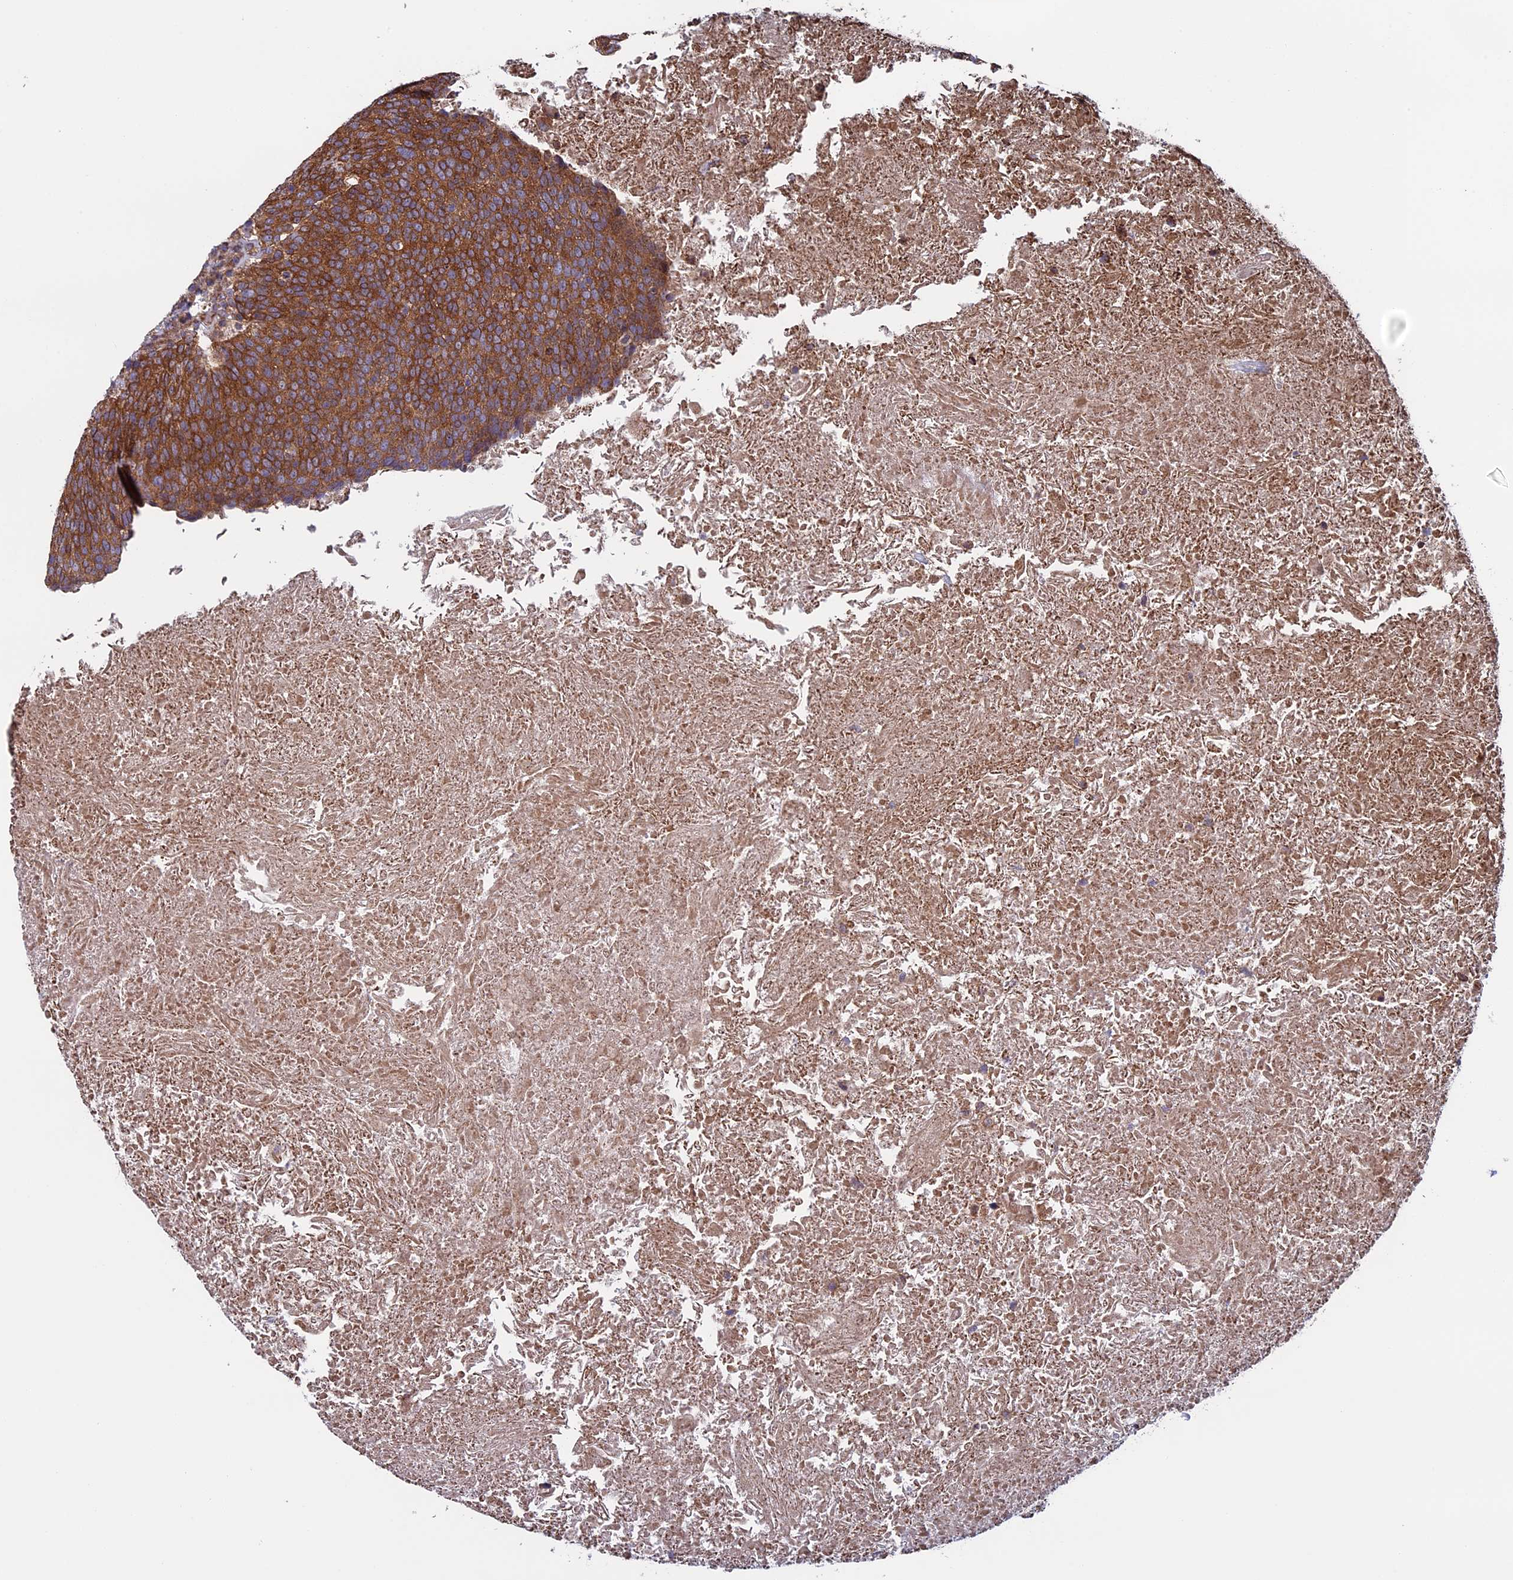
{"staining": {"intensity": "strong", "quantity": ">75%", "location": "cytoplasmic/membranous"}, "tissue": "head and neck cancer", "cell_type": "Tumor cells", "image_type": "cancer", "snomed": [{"axis": "morphology", "description": "Squamous cell carcinoma, NOS"}, {"axis": "morphology", "description": "Squamous cell carcinoma, metastatic, NOS"}, {"axis": "topography", "description": "Lymph node"}, {"axis": "topography", "description": "Head-Neck"}], "caption": "Immunohistochemical staining of human metastatic squamous cell carcinoma (head and neck) demonstrates high levels of strong cytoplasmic/membranous expression in about >75% of tumor cells.", "gene": "CCDC8", "patient": {"sex": "male", "age": 62}}